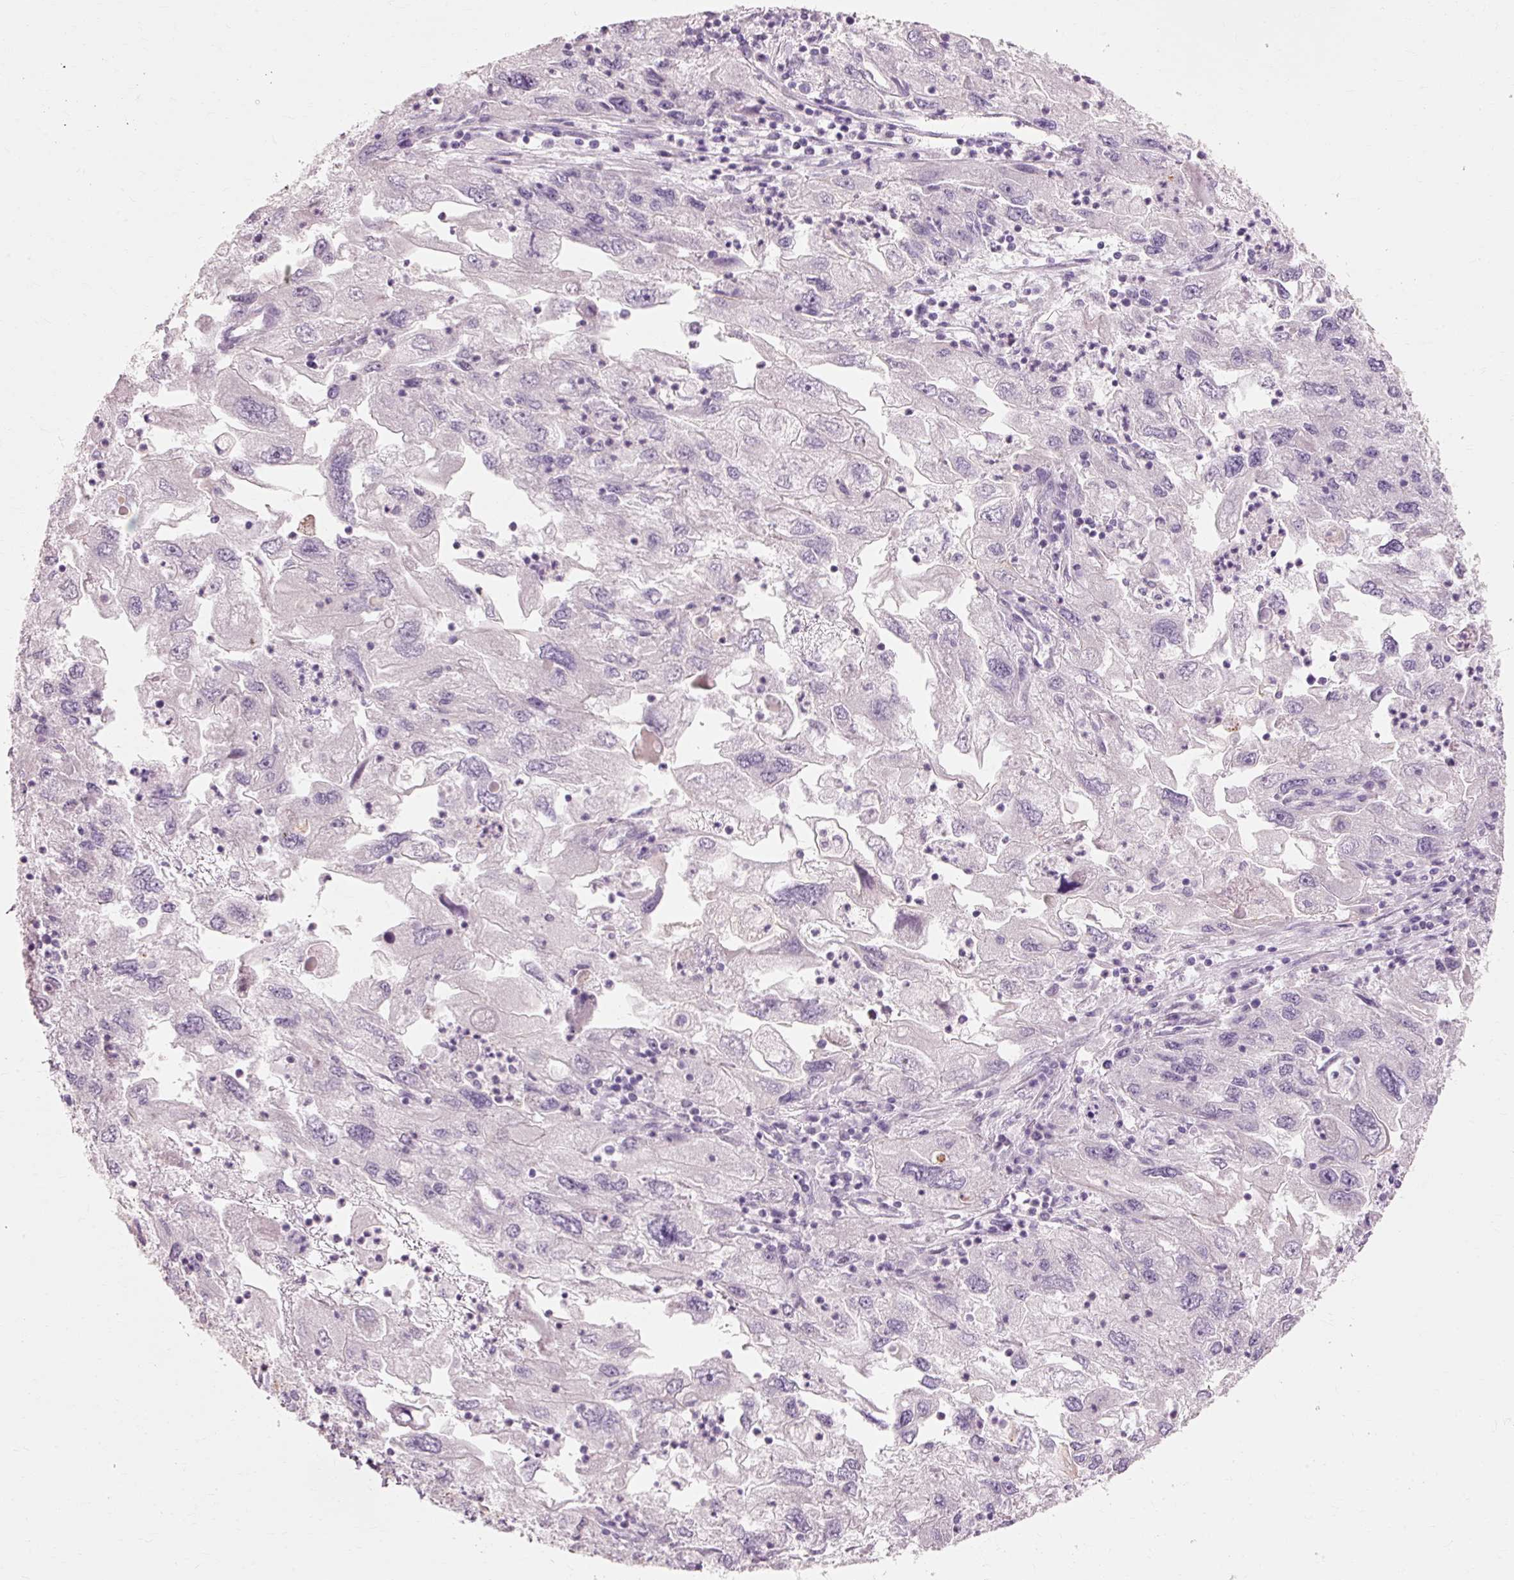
{"staining": {"intensity": "negative", "quantity": "none", "location": "none"}, "tissue": "endometrial cancer", "cell_type": "Tumor cells", "image_type": "cancer", "snomed": [{"axis": "morphology", "description": "Adenocarcinoma, NOS"}, {"axis": "topography", "description": "Endometrium"}], "caption": "An IHC image of endometrial cancer (adenocarcinoma) is shown. There is no staining in tumor cells of endometrial cancer (adenocarcinoma).", "gene": "TRIM73", "patient": {"sex": "female", "age": 49}}